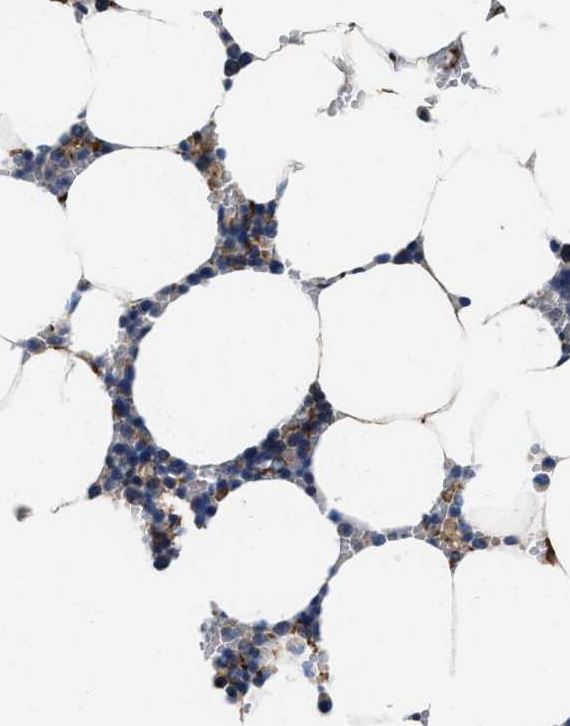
{"staining": {"intensity": "moderate", "quantity": "<25%", "location": "cytoplasmic/membranous"}, "tissue": "bone marrow", "cell_type": "Hematopoietic cells", "image_type": "normal", "snomed": [{"axis": "morphology", "description": "Normal tissue, NOS"}, {"axis": "topography", "description": "Bone marrow"}], "caption": "Immunohistochemistry (IHC) histopathology image of benign bone marrow: bone marrow stained using IHC demonstrates low levels of moderate protein expression localized specifically in the cytoplasmic/membranous of hematopoietic cells, appearing as a cytoplasmic/membranous brown color.", "gene": "TMEM30A", "patient": {"sex": "male", "age": 70}}